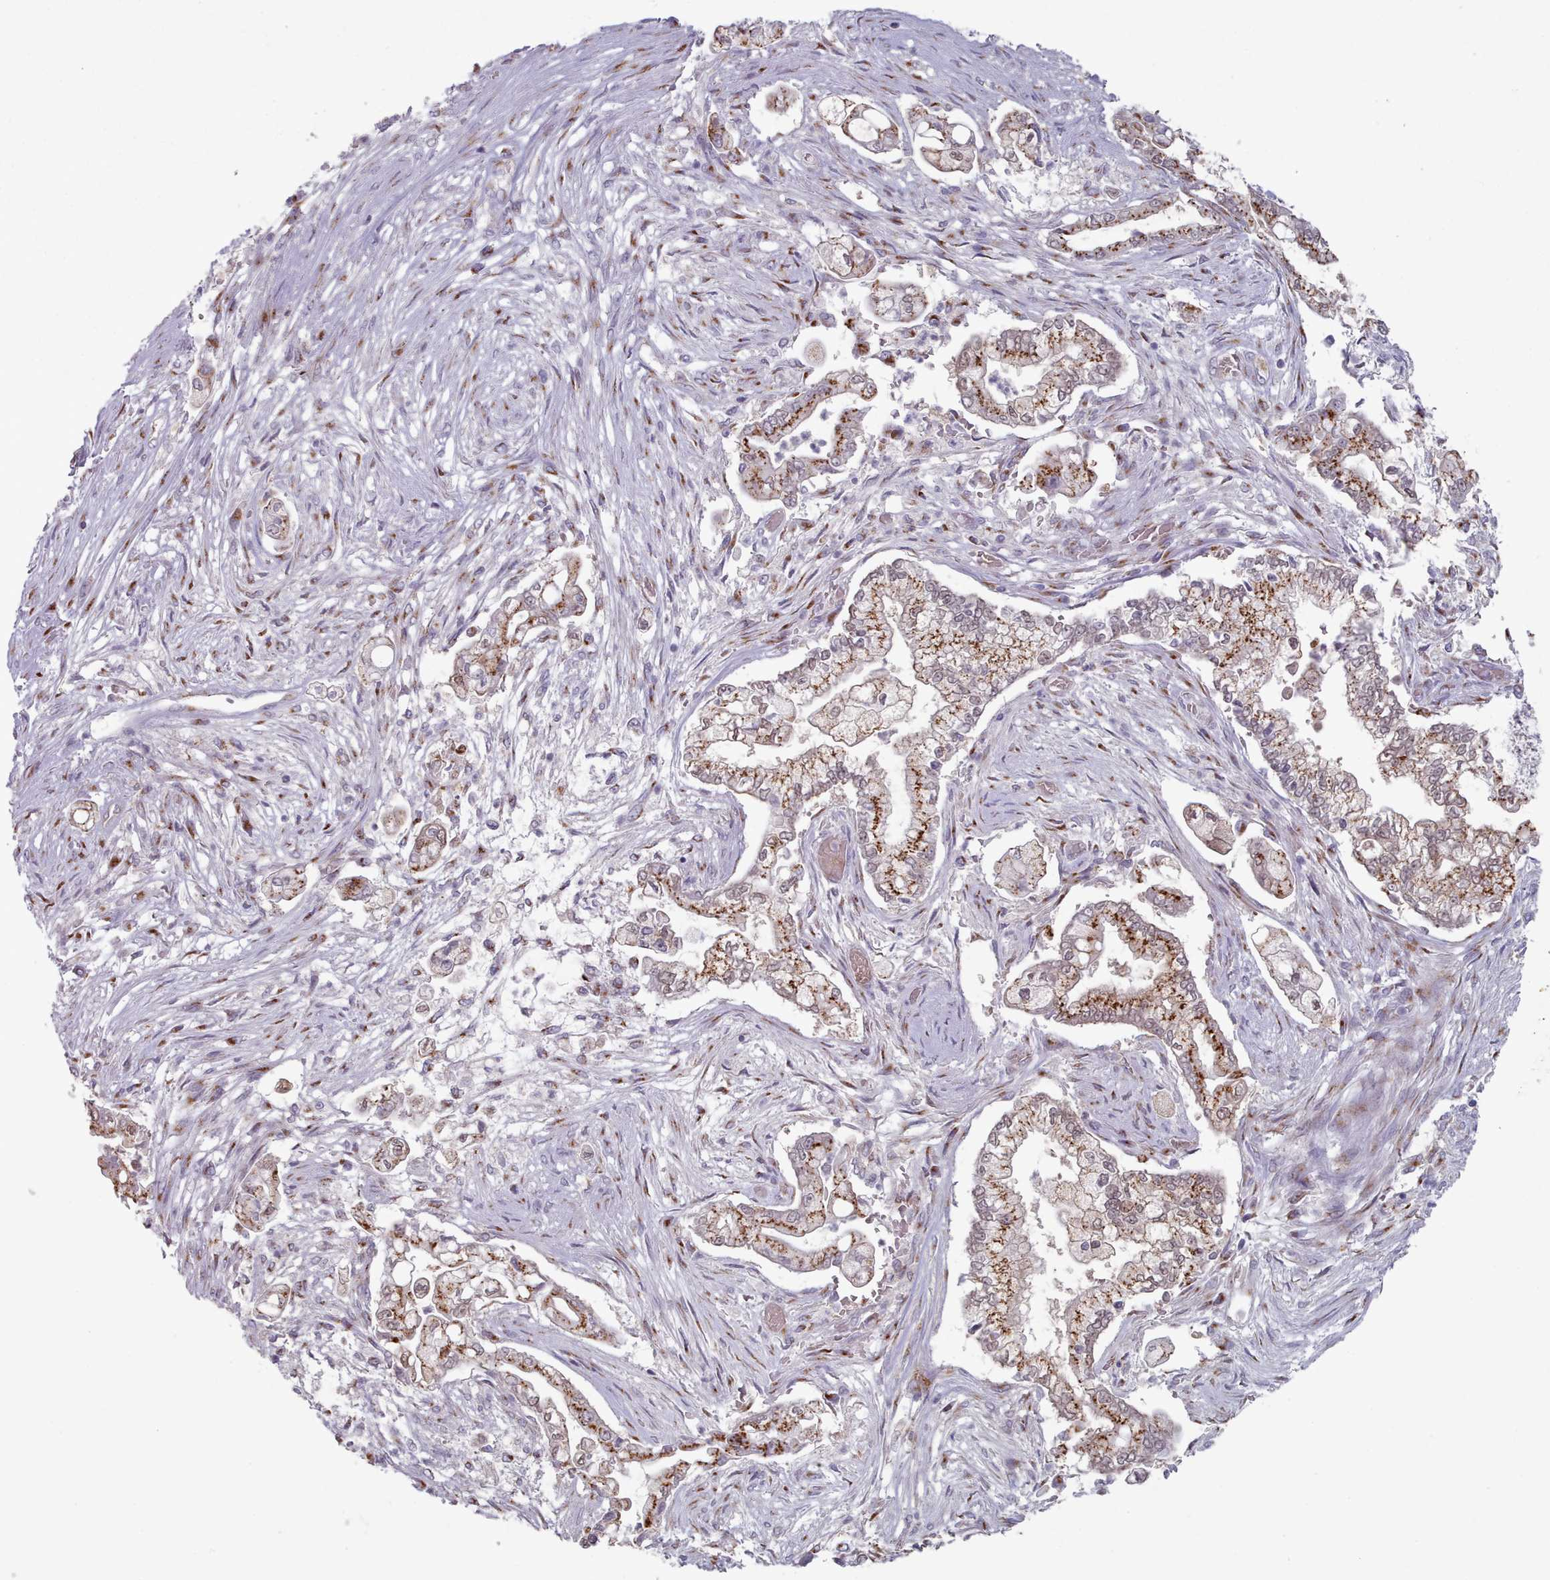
{"staining": {"intensity": "strong", "quantity": "25%-75%", "location": "cytoplasmic/membranous"}, "tissue": "pancreatic cancer", "cell_type": "Tumor cells", "image_type": "cancer", "snomed": [{"axis": "morphology", "description": "Adenocarcinoma, NOS"}, {"axis": "topography", "description": "Pancreas"}], "caption": "A high amount of strong cytoplasmic/membranous expression is identified in about 25%-75% of tumor cells in pancreatic cancer tissue. Immunohistochemistry (ihc) stains the protein in brown and the nuclei are stained blue.", "gene": "MAN1B1", "patient": {"sex": "female", "age": 69}}